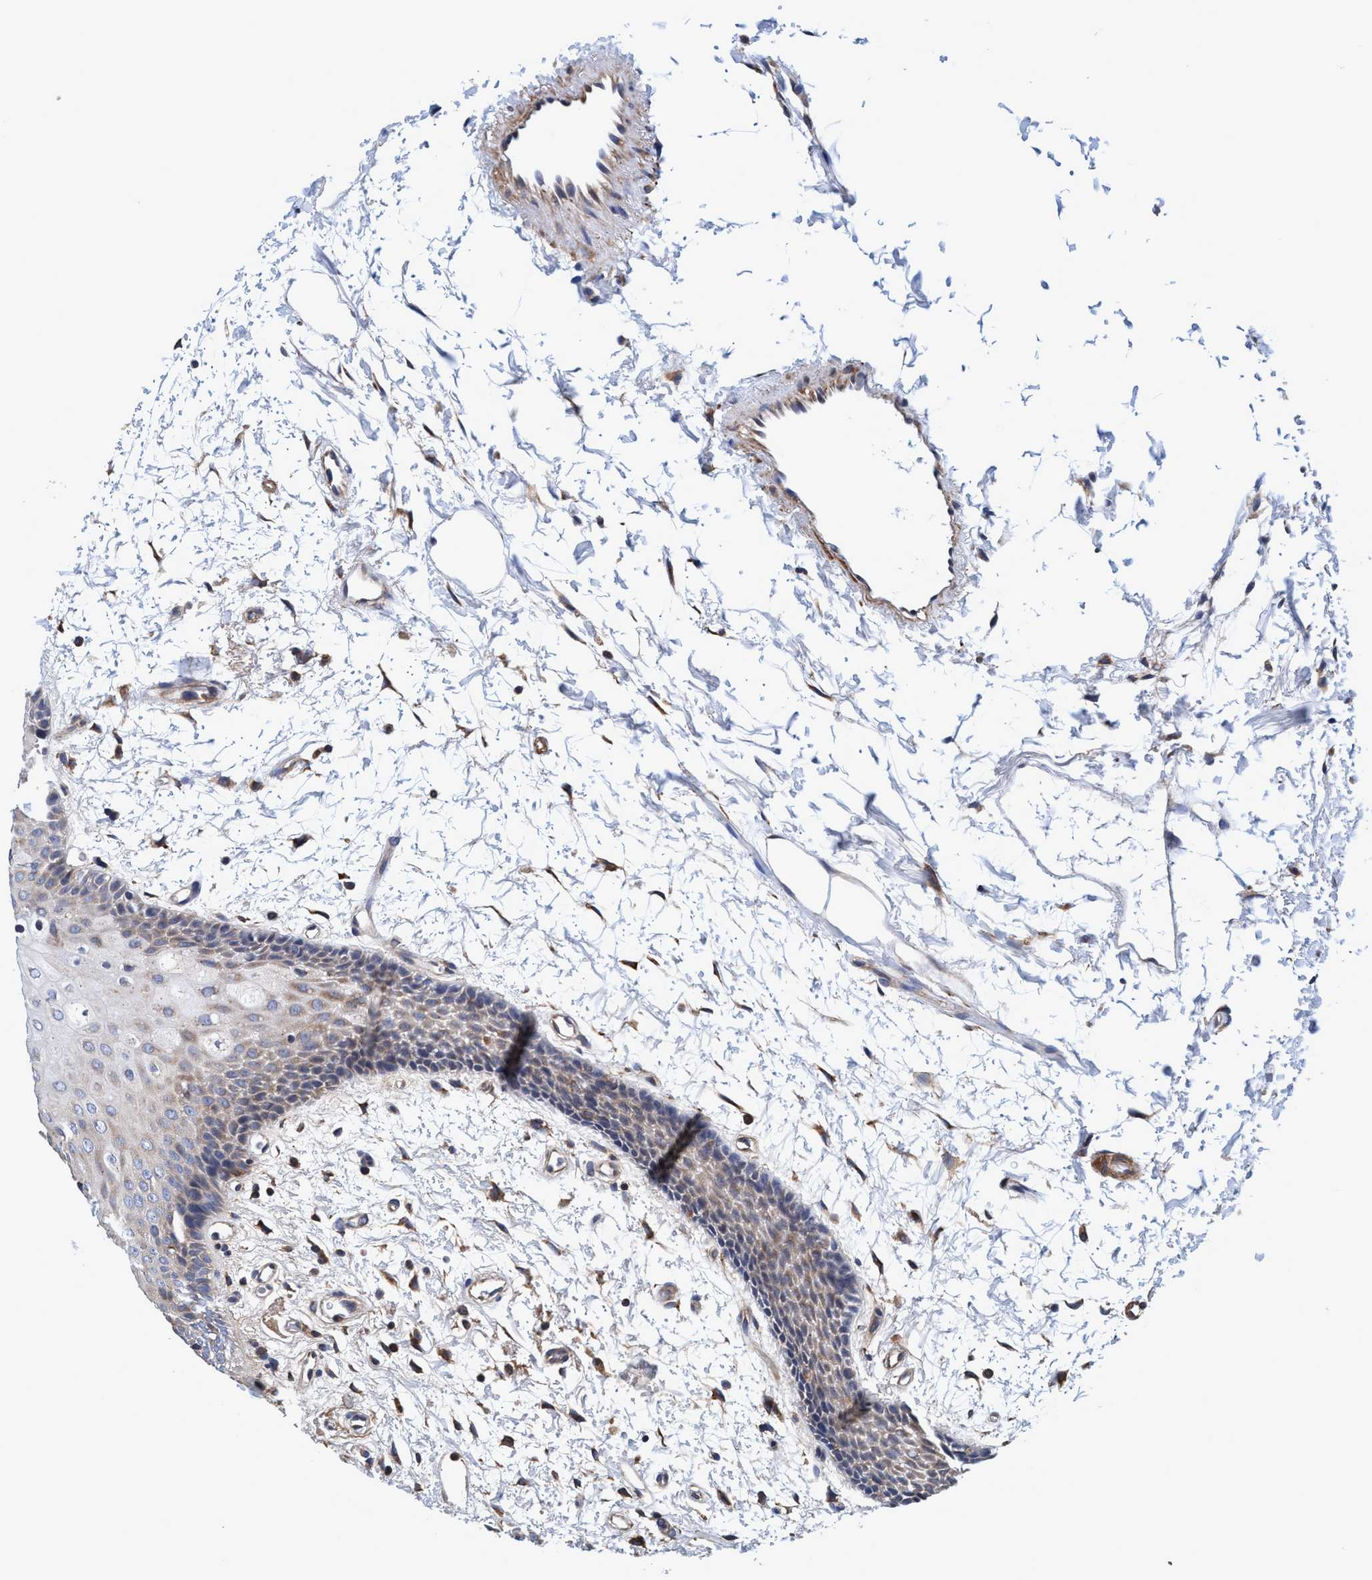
{"staining": {"intensity": "weak", "quantity": "25%-75%", "location": "cytoplasmic/membranous"}, "tissue": "oral mucosa", "cell_type": "Squamous epithelial cells", "image_type": "normal", "snomed": [{"axis": "morphology", "description": "Normal tissue, NOS"}, {"axis": "topography", "description": "Skeletal muscle"}, {"axis": "topography", "description": "Oral tissue"}, {"axis": "topography", "description": "Peripheral nerve tissue"}], "caption": "DAB immunohistochemical staining of normal human oral mucosa exhibits weak cytoplasmic/membranous protein expression in about 25%-75% of squamous epithelial cells. (DAB IHC with brightfield microscopy, high magnification).", "gene": "CALCOCO2", "patient": {"sex": "female", "age": 84}}